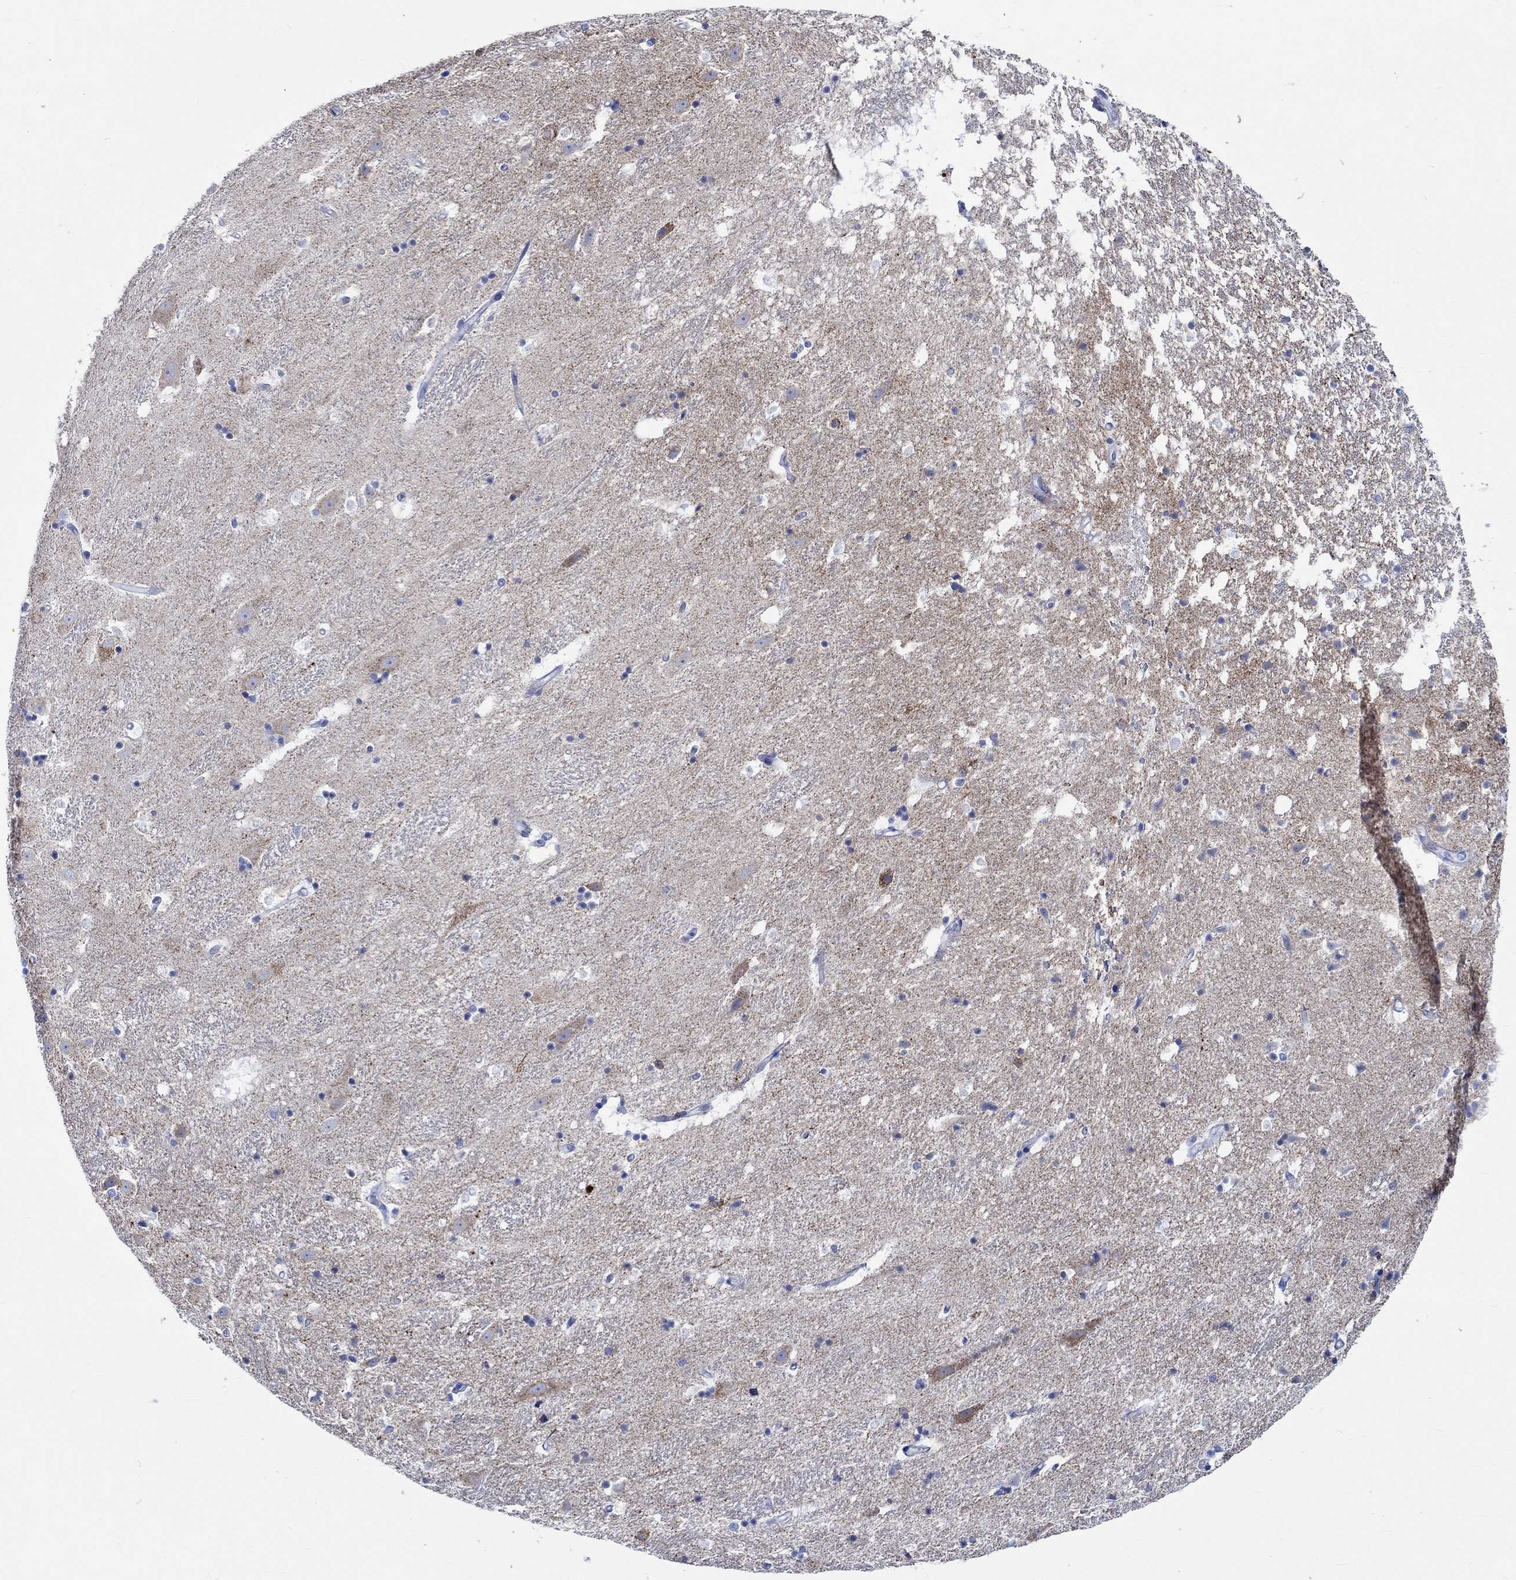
{"staining": {"intensity": "negative", "quantity": "none", "location": "none"}, "tissue": "hippocampus", "cell_type": "Glial cells", "image_type": "normal", "snomed": [{"axis": "morphology", "description": "Normal tissue, NOS"}, {"axis": "topography", "description": "Hippocampus"}], "caption": "Benign hippocampus was stained to show a protein in brown. There is no significant staining in glial cells. Nuclei are stained in blue.", "gene": "PTPRN2", "patient": {"sex": "male", "age": 49}}